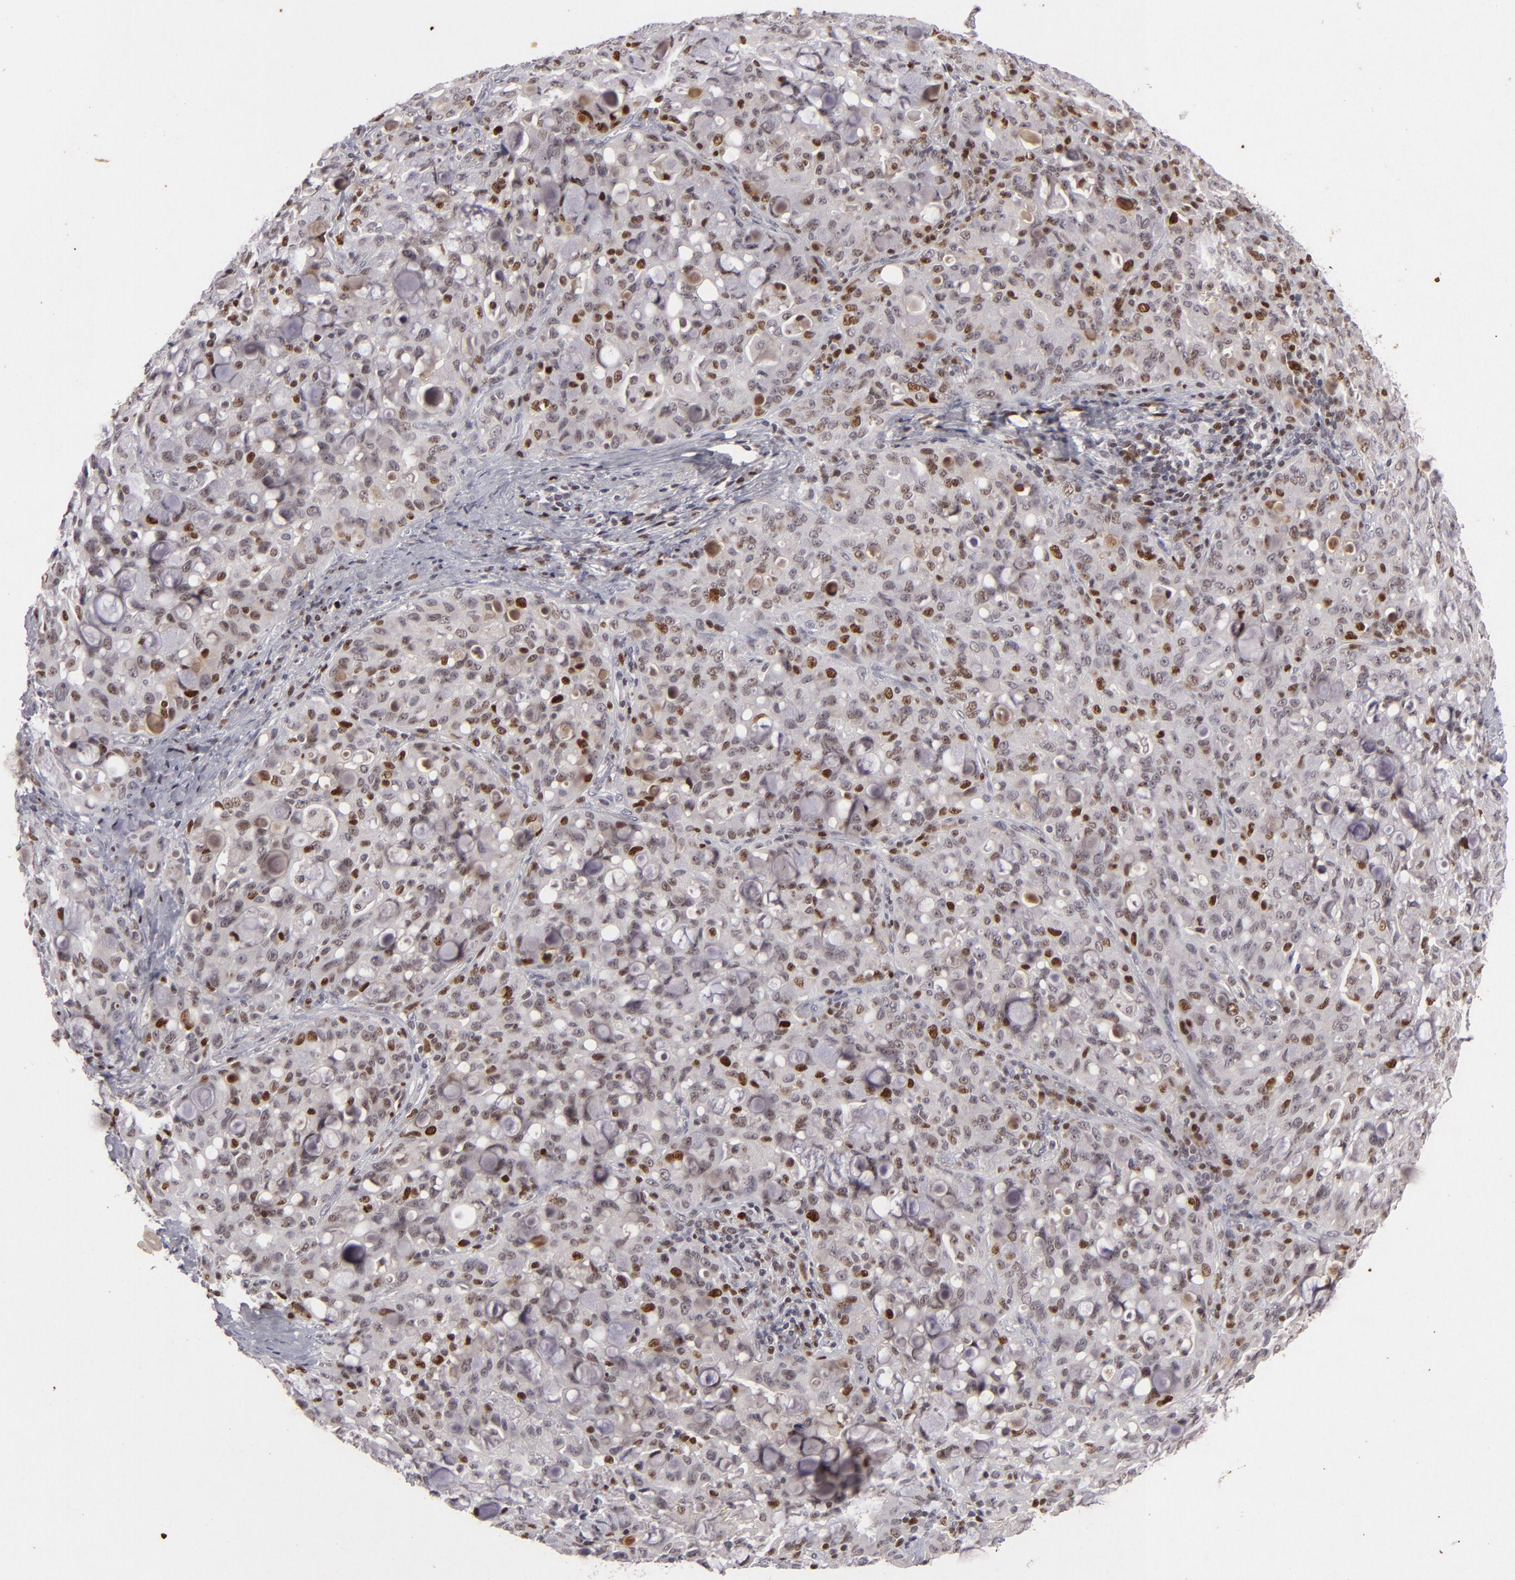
{"staining": {"intensity": "strong", "quantity": "<25%", "location": "nuclear"}, "tissue": "lung cancer", "cell_type": "Tumor cells", "image_type": "cancer", "snomed": [{"axis": "morphology", "description": "Adenocarcinoma, NOS"}, {"axis": "topography", "description": "Lung"}], "caption": "A medium amount of strong nuclear positivity is identified in about <25% of tumor cells in lung adenocarcinoma tissue.", "gene": "FEN1", "patient": {"sex": "female", "age": 44}}